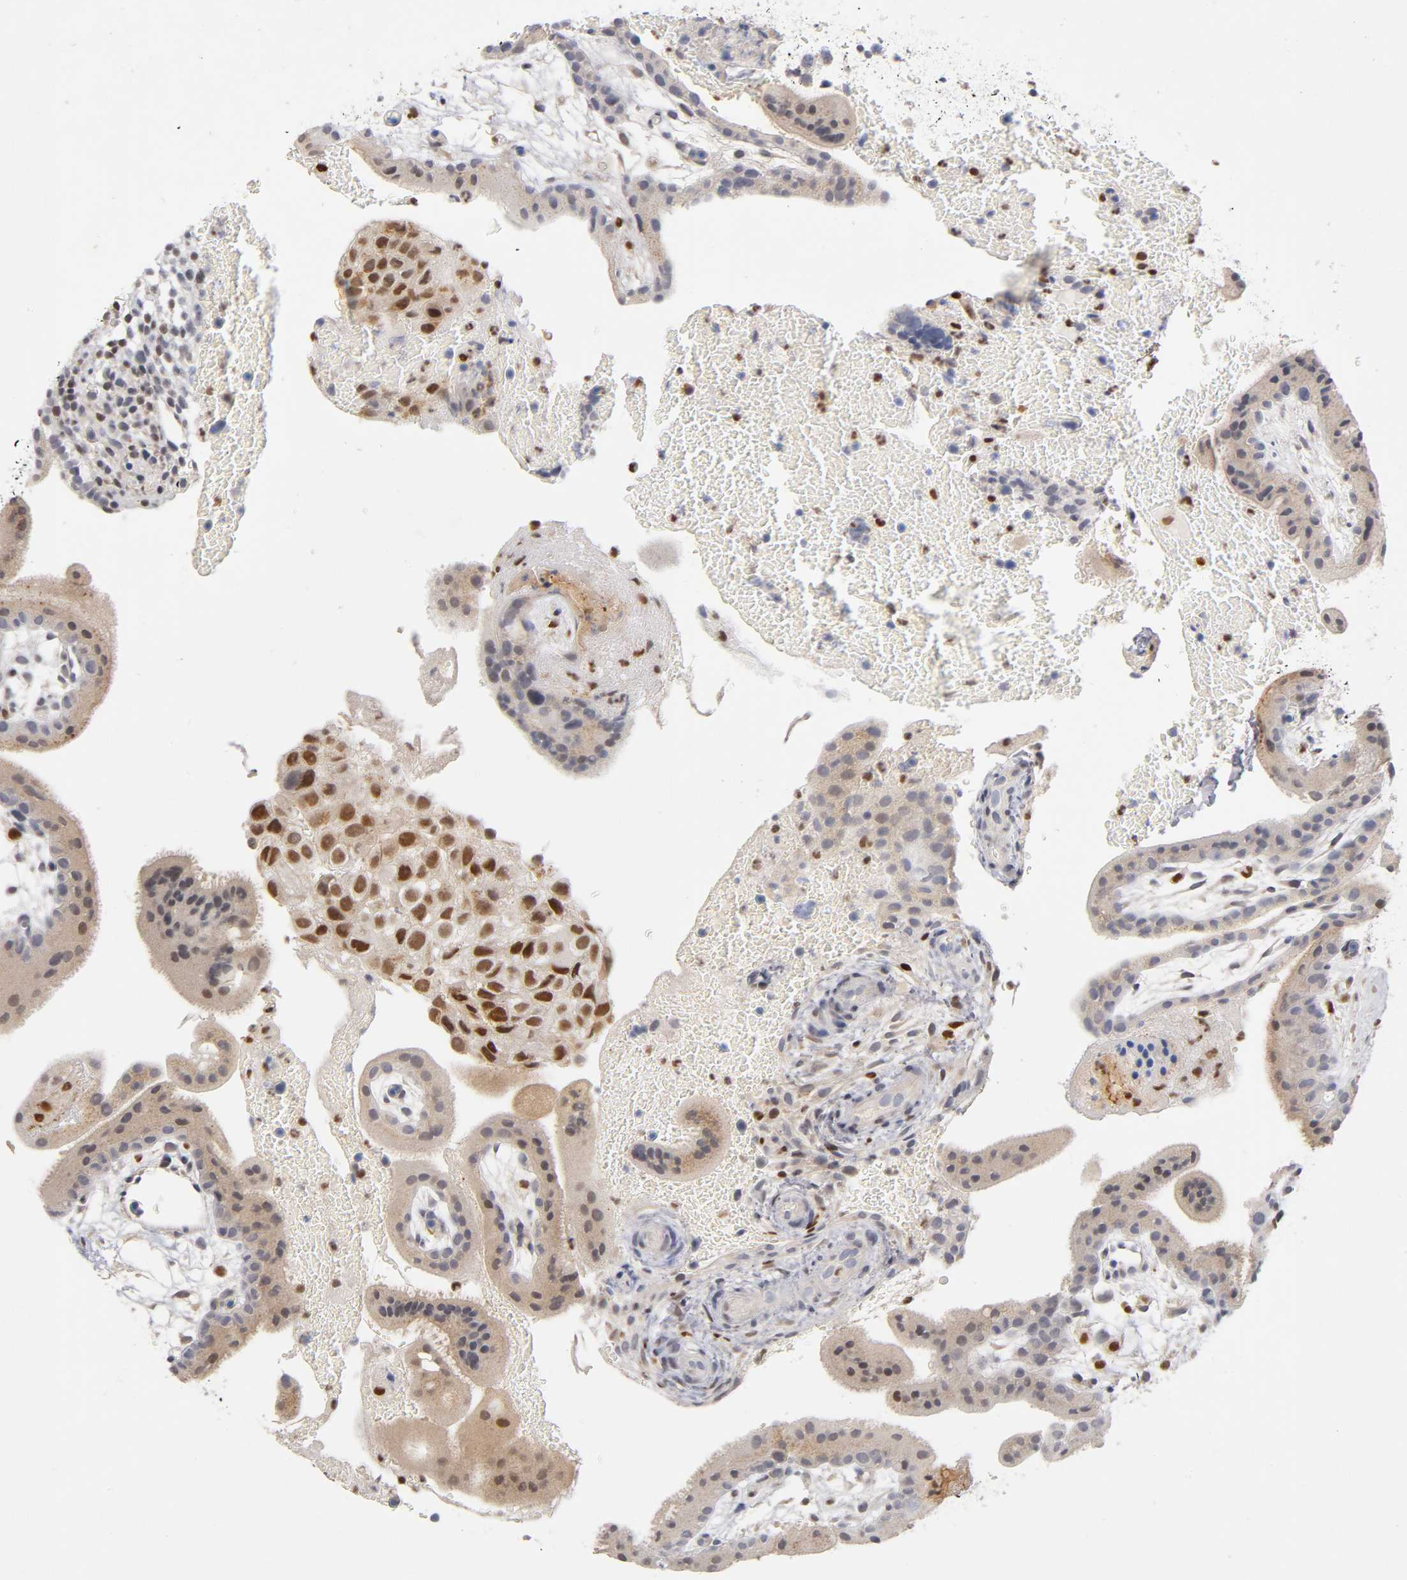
{"staining": {"intensity": "moderate", "quantity": ">75%", "location": "nuclear"}, "tissue": "placenta", "cell_type": "Decidual cells", "image_type": "normal", "snomed": [{"axis": "morphology", "description": "Normal tissue, NOS"}, {"axis": "topography", "description": "Placenta"}], "caption": "Decidual cells show medium levels of moderate nuclear expression in about >75% of cells in benign human placenta. (brown staining indicates protein expression, while blue staining denotes nuclei).", "gene": "RUNX1", "patient": {"sex": "female", "age": 19}}